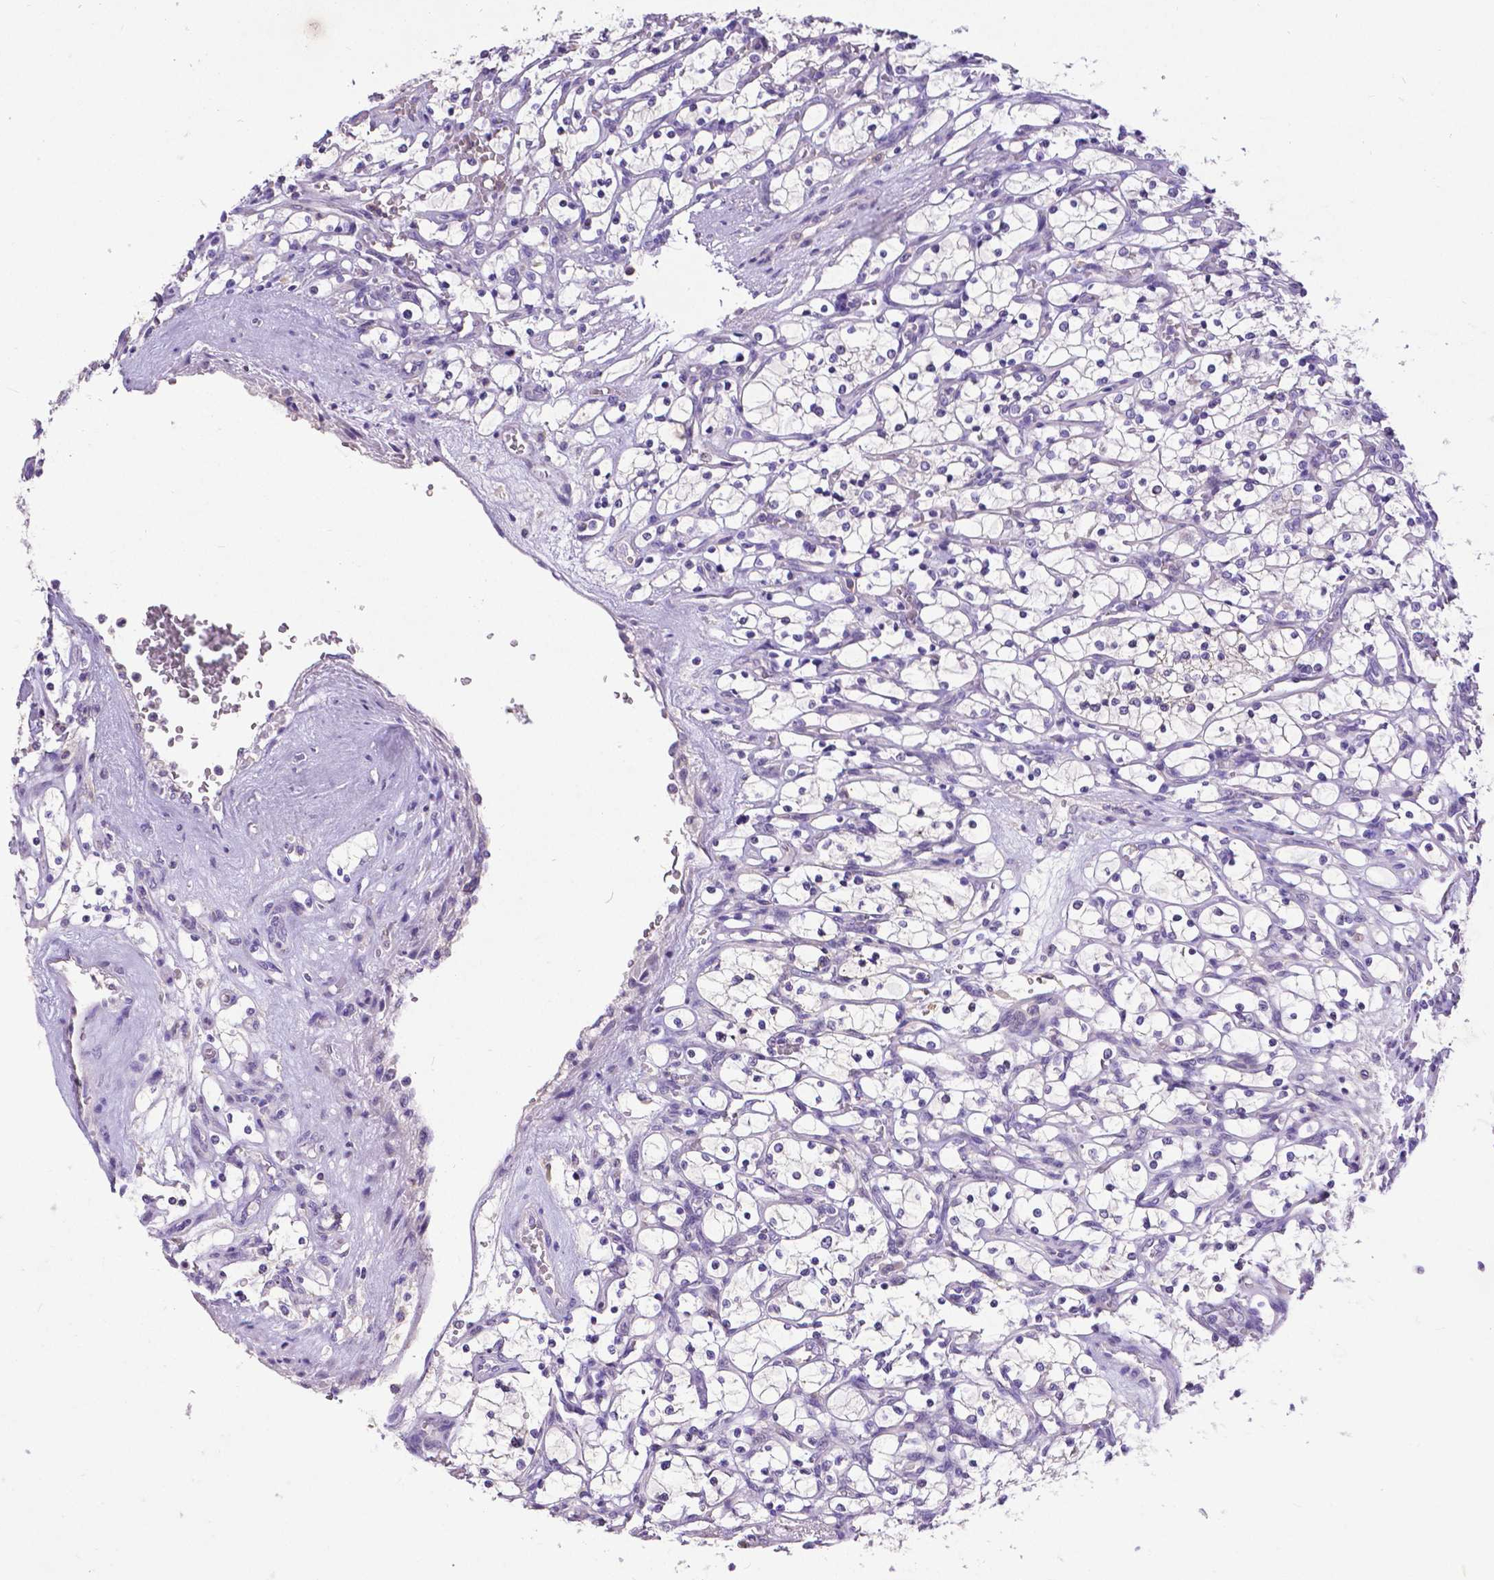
{"staining": {"intensity": "negative", "quantity": "none", "location": "none"}, "tissue": "renal cancer", "cell_type": "Tumor cells", "image_type": "cancer", "snomed": [{"axis": "morphology", "description": "Adenocarcinoma, NOS"}, {"axis": "topography", "description": "Kidney"}], "caption": "Protein analysis of adenocarcinoma (renal) shows no significant staining in tumor cells.", "gene": "CD4", "patient": {"sex": "female", "age": 69}}